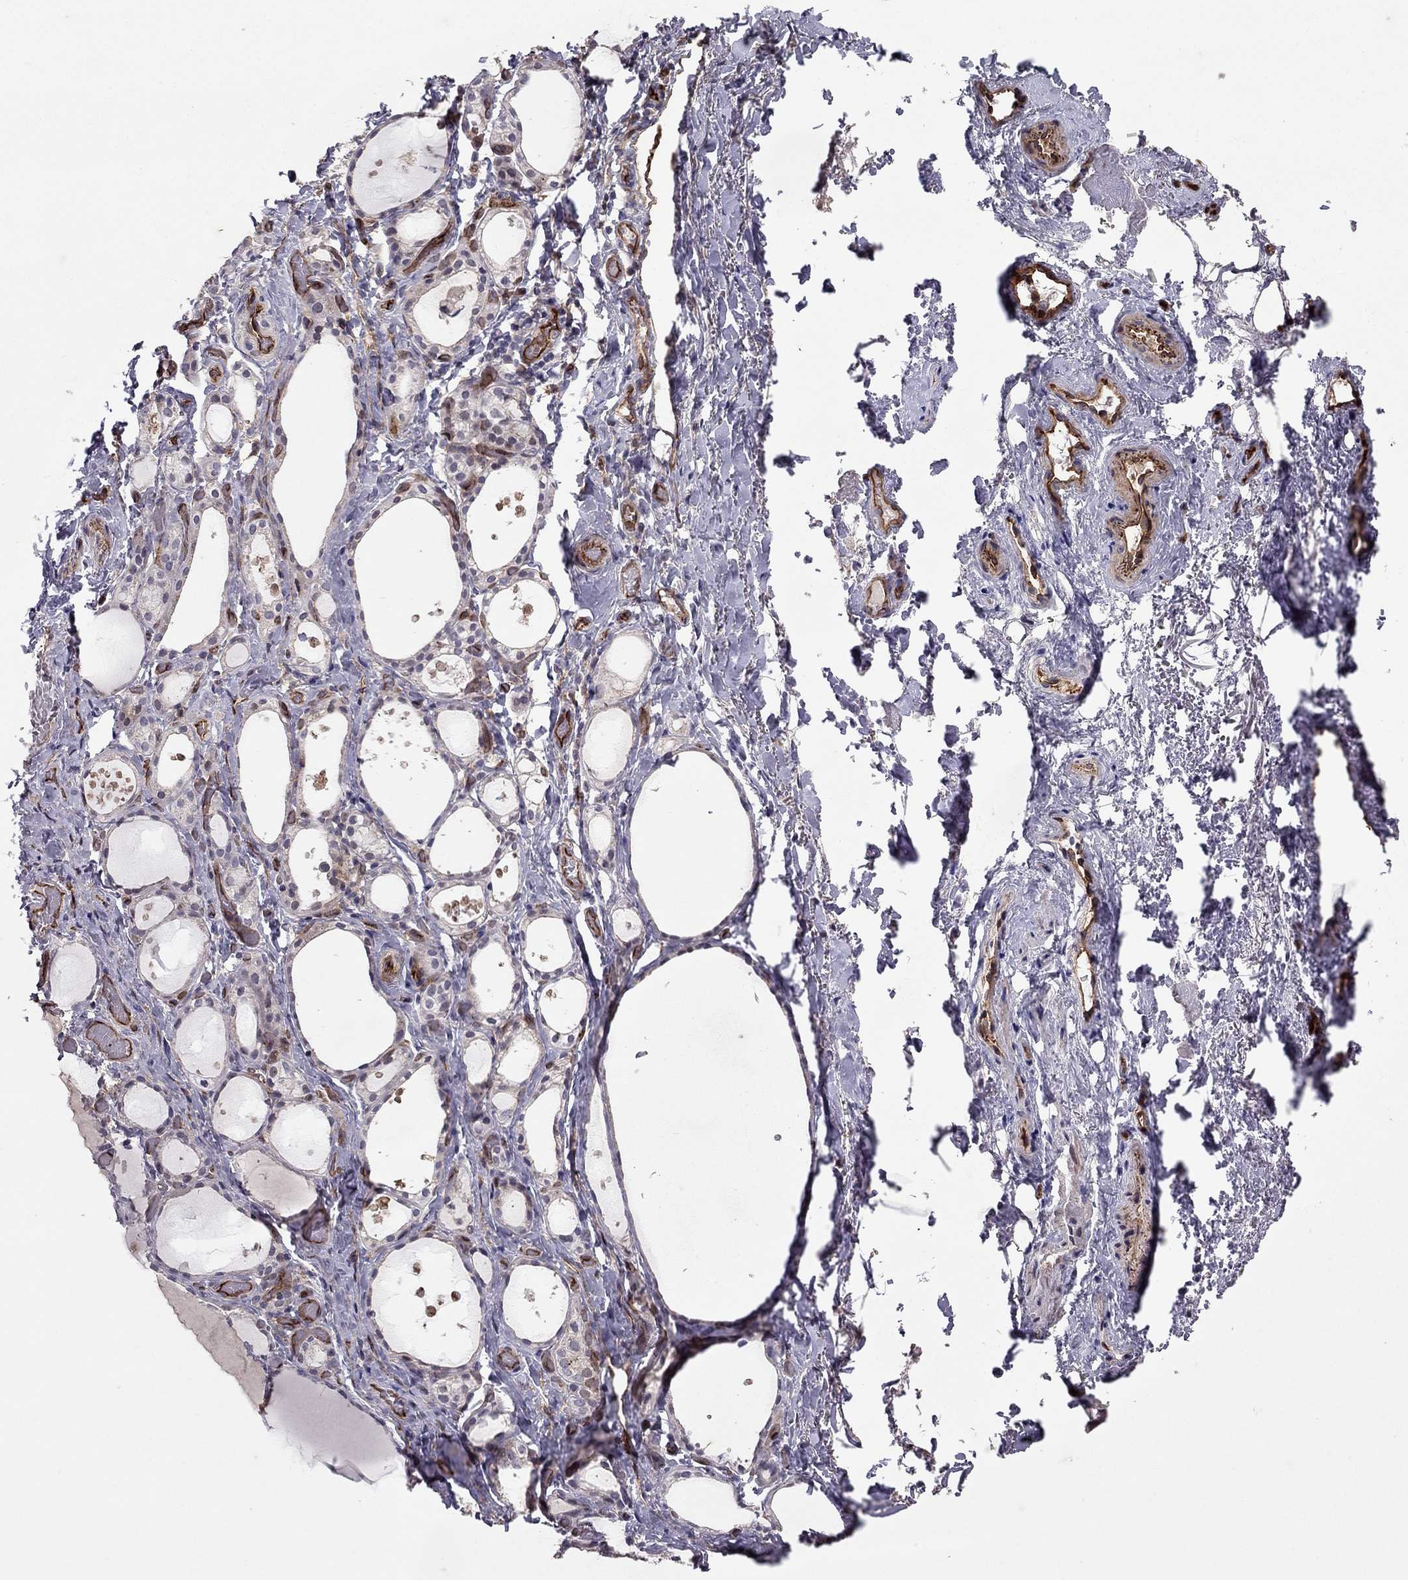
{"staining": {"intensity": "negative", "quantity": "none", "location": "none"}, "tissue": "thyroid gland", "cell_type": "Glandular cells", "image_type": "normal", "snomed": [{"axis": "morphology", "description": "Normal tissue, NOS"}, {"axis": "topography", "description": "Thyroid gland"}], "caption": "Immunohistochemistry micrograph of benign thyroid gland: human thyroid gland stained with DAB (3,3'-diaminobenzidine) exhibits no significant protein expression in glandular cells.", "gene": "RASIP1", "patient": {"sex": "male", "age": 68}}